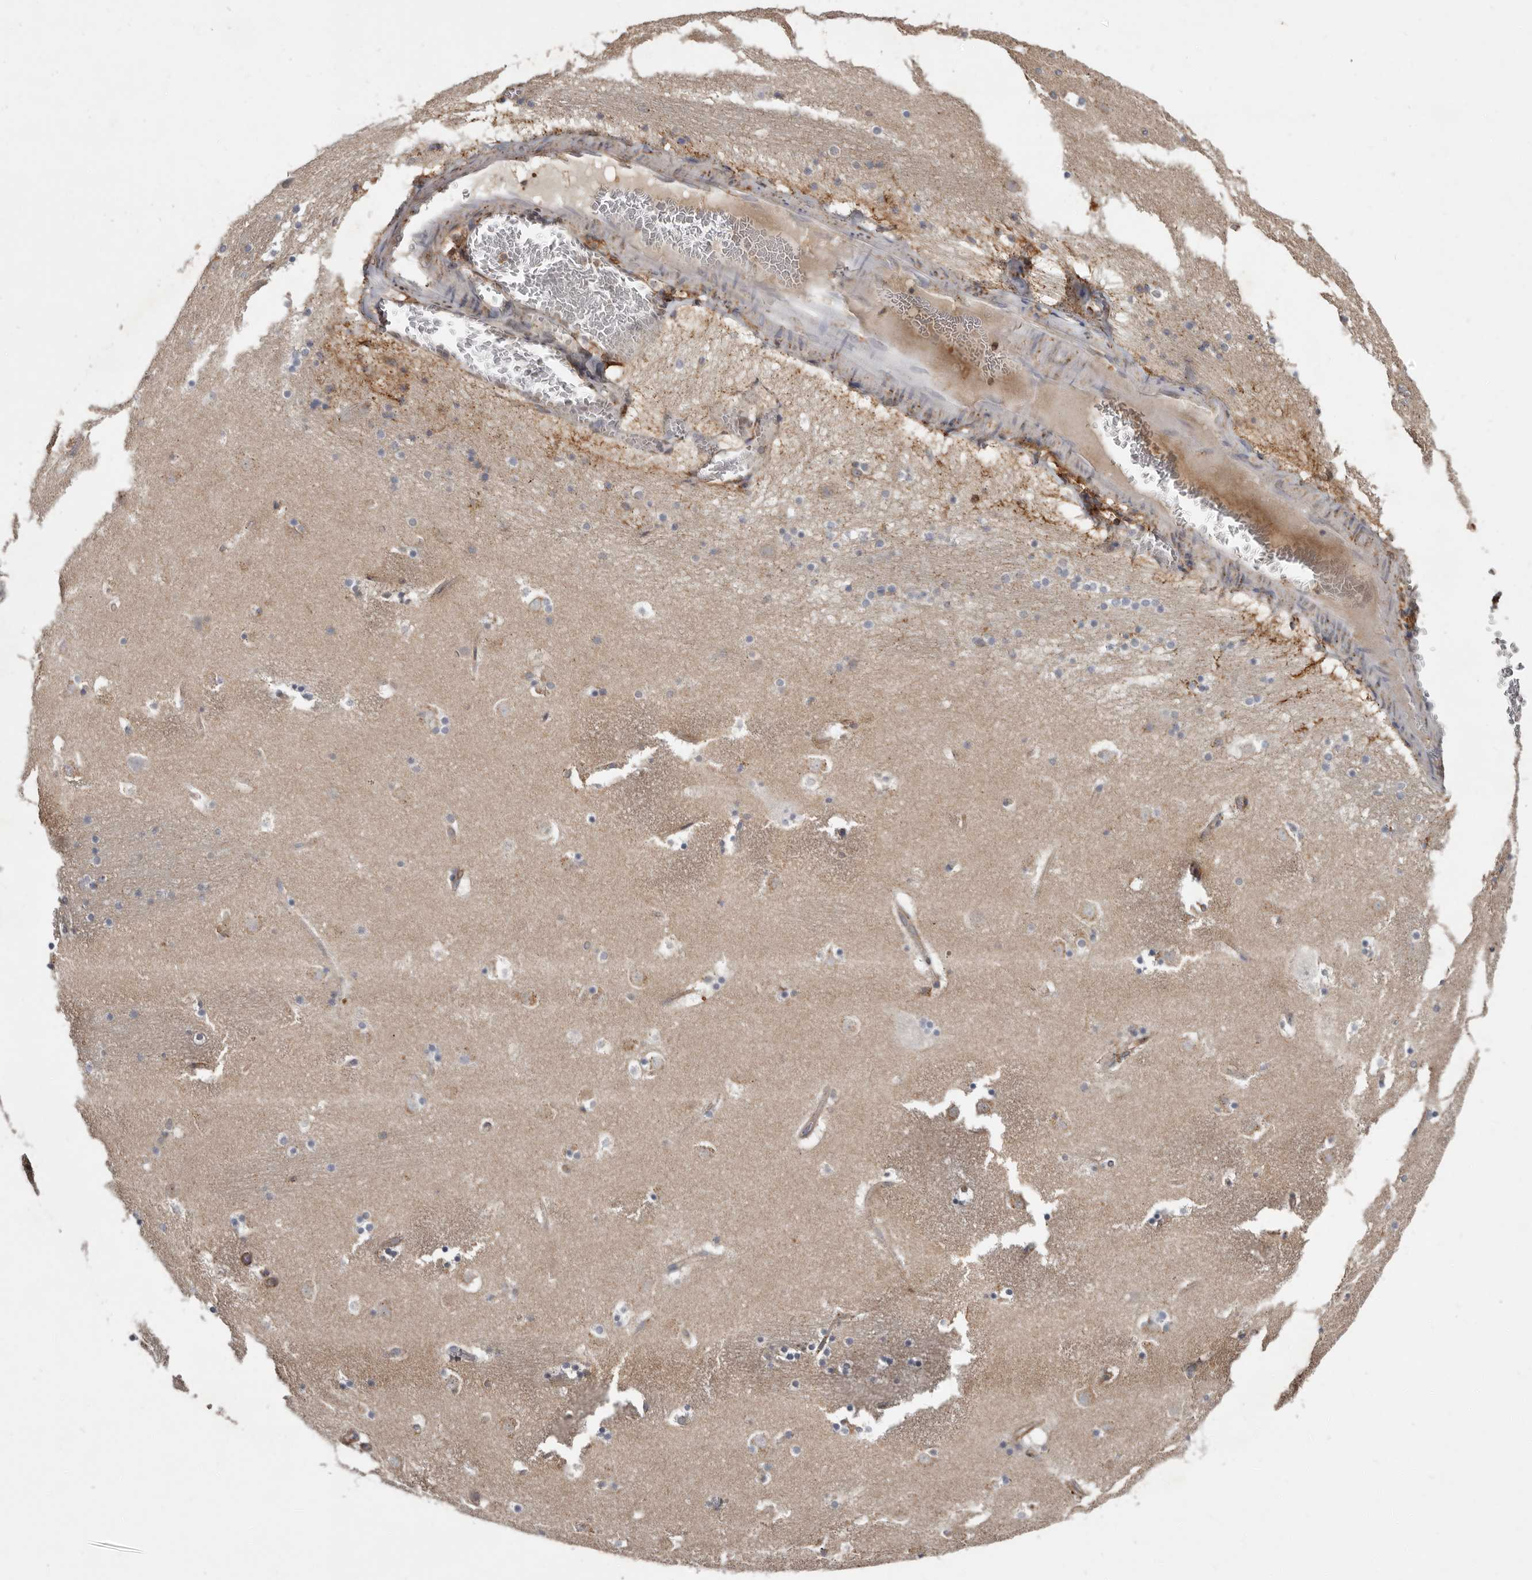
{"staining": {"intensity": "negative", "quantity": "none", "location": "none"}, "tissue": "caudate", "cell_type": "Glial cells", "image_type": "normal", "snomed": [{"axis": "morphology", "description": "Normal tissue, NOS"}, {"axis": "topography", "description": "Lateral ventricle wall"}], "caption": "Glial cells show no significant protein expression in benign caudate. Nuclei are stained in blue.", "gene": "KIF26B", "patient": {"sex": "male", "age": 45}}